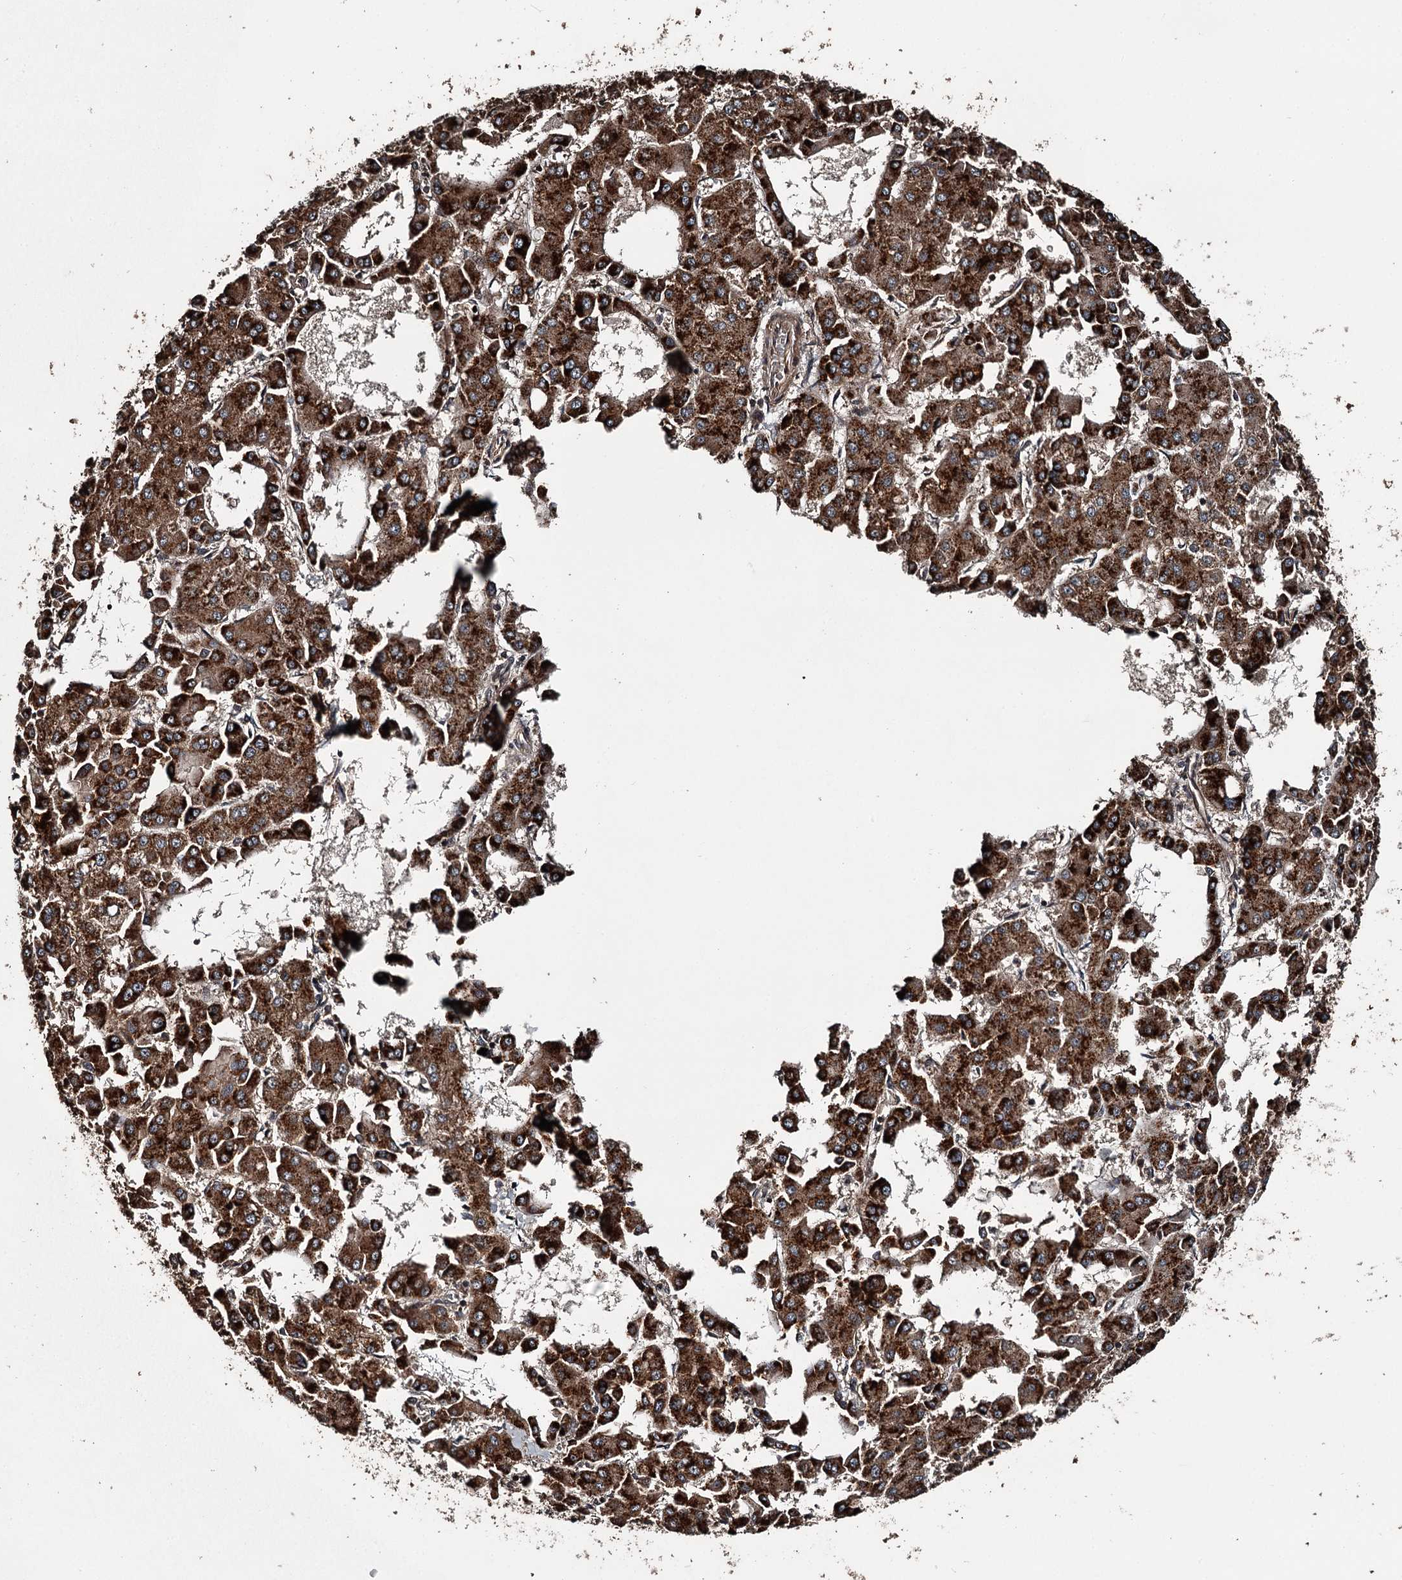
{"staining": {"intensity": "strong", "quantity": ">75%", "location": "cytoplasmic/membranous"}, "tissue": "liver cancer", "cell_type": "Tumor cells", "image_type": "cancer", "snomed": [{"axis": "morphology", "description": "Carcinoma, Hepatocellular, NOS"}, {"axis": "topography", "description": "Liver"}], "caption": "Brown immunohistochemical staining in human liver cancer (hepatocellular carcinoma) demonstrates strong cytoplasmic/membranous positivity in about >75% of tumor cells.", "gene": "RAB21", "patient": {"sex": "male", "age": 47}}